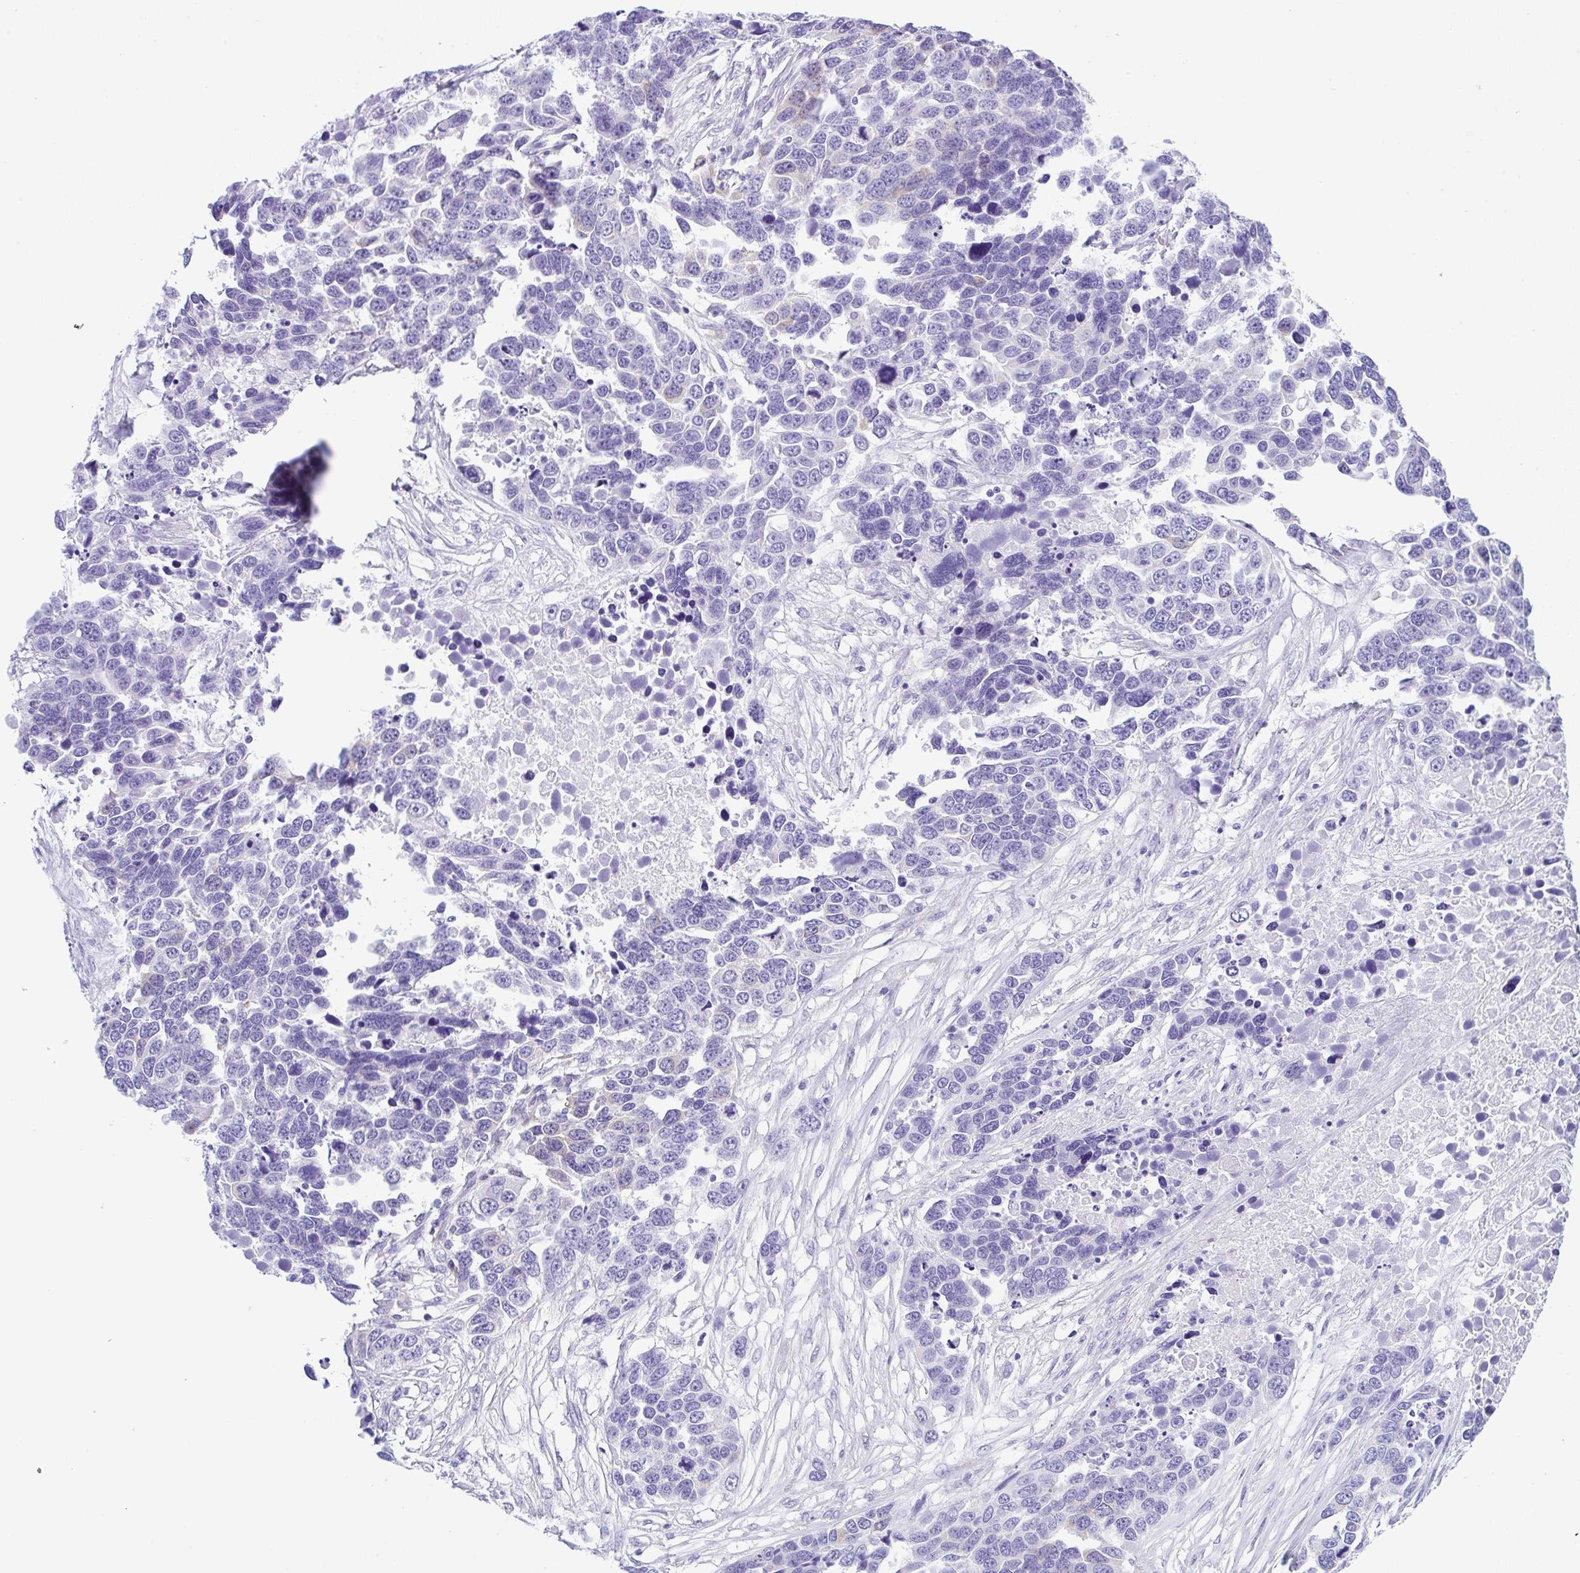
{"staining": {"intensity": "negative", "quantity": "none", "location": "none"}, "tissue": "ovarian cancer", "cell_type": "Tumor cells", "image_type": "cancer", "snomed": [{"axis": "morphology", "description": "Cystadenocarcinoma, serous, NOS"}, {"axis": "topography", "description": "Ovary"}], "caption": "This is a histopathology image of immunohistochemistry staining of ovarian serous cystadenocarcinoma, which shows no staining in tumor cells. (Stains: DAB immunohistochemistry with hematoxylin counter stain, Microscopy: brightfield microscopy at high magnification).", "gene": "RRM2", "patient": {"sex": "female", "age": 76}}